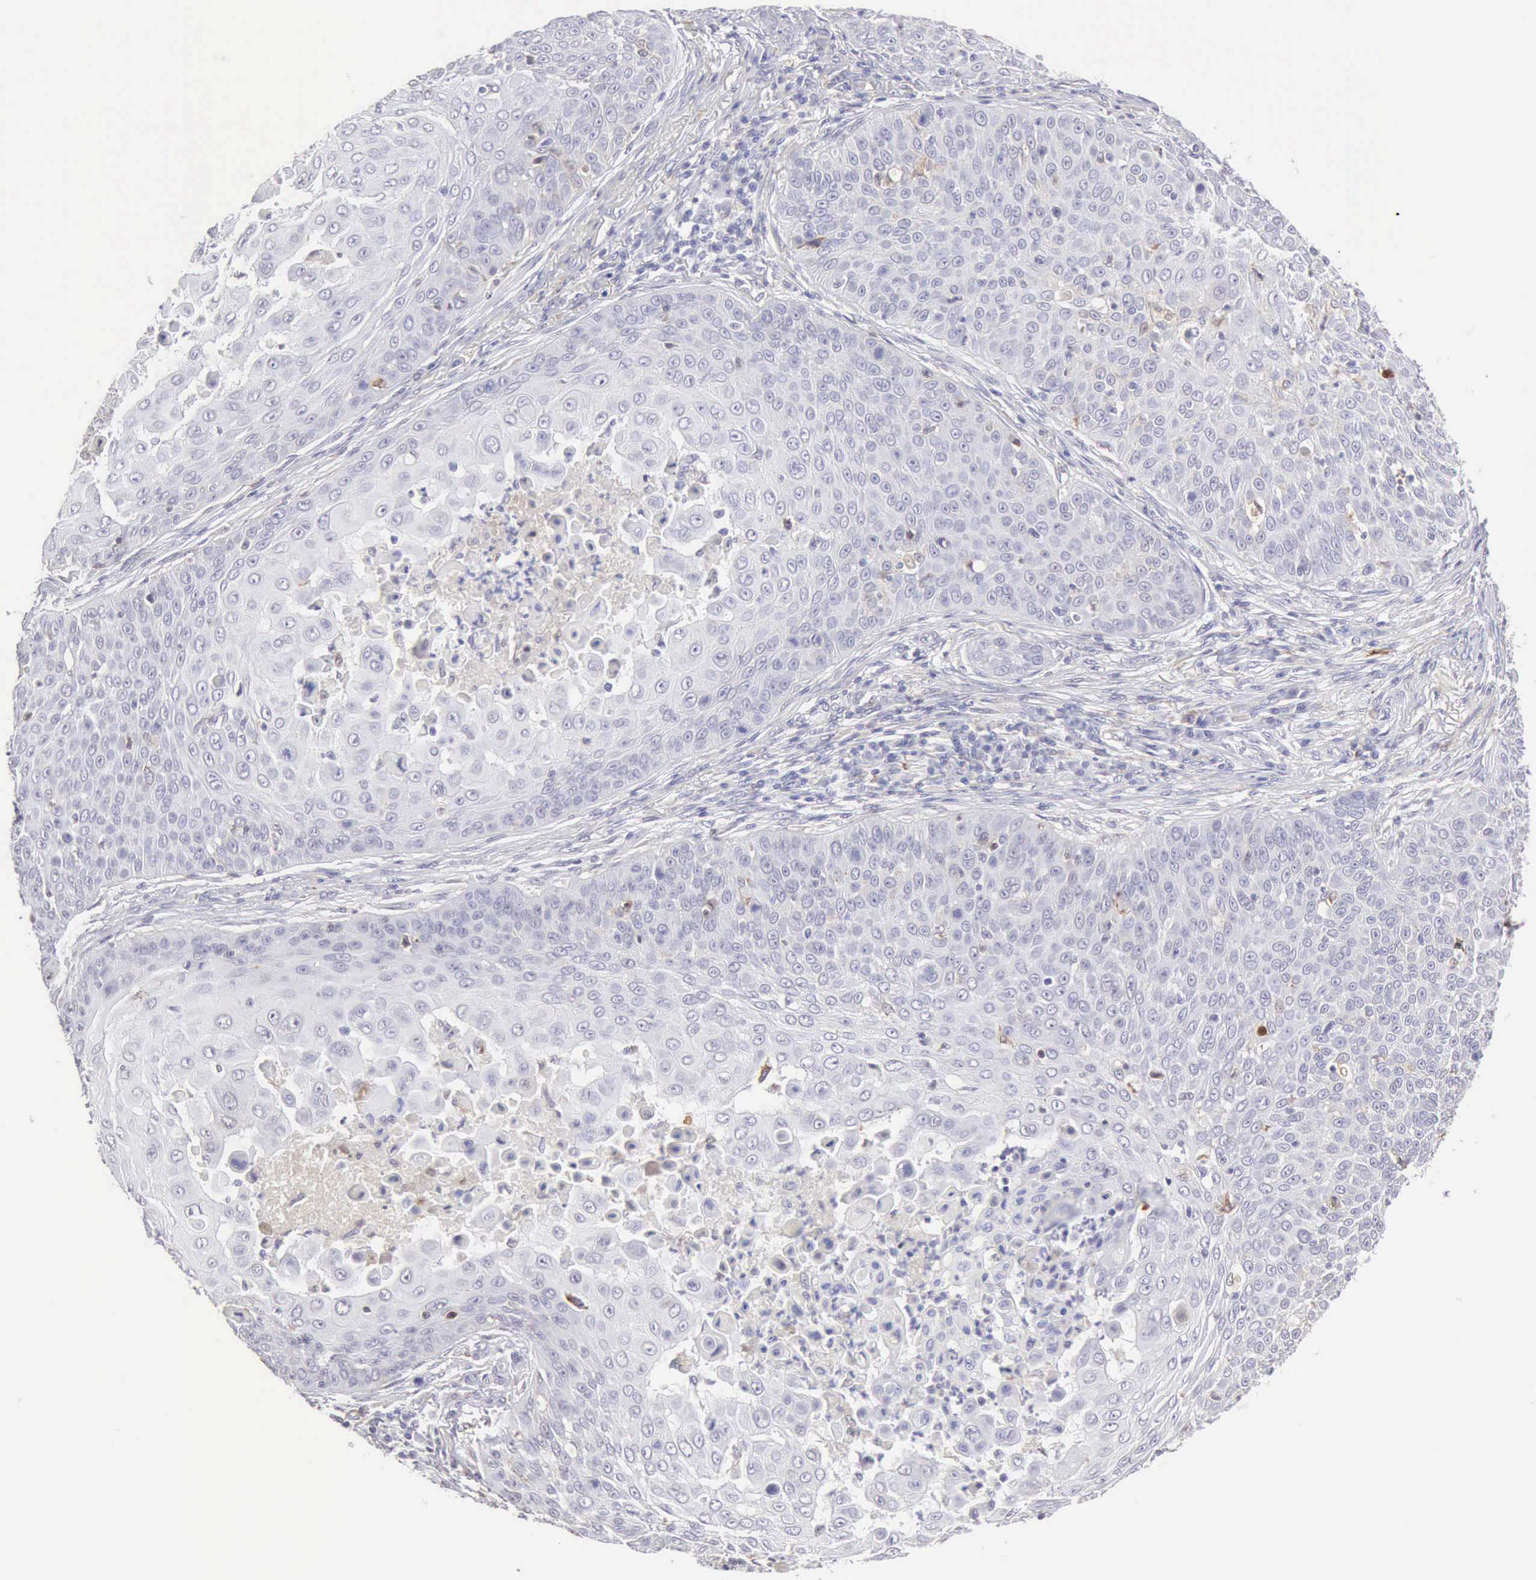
{"staining": {"intensity": "negative", "quantity": "none", "location": "none"}, "tissue": "skin cancer", "cell_type": "Tumor cells", "image_type": "cancer", "snomed": [{"axis": "morphology", "description": "Squamous cell carcinoma, NOS"}, {"axis": "topography", "description": "Skin"}], "caption": "Immunohistochemistry (IHC) of human skin squamous cell carcinoma exhibits no staining in tumor cells.", "gene": "RNASE1", "patient": {"sex": "male", "age": 82}}